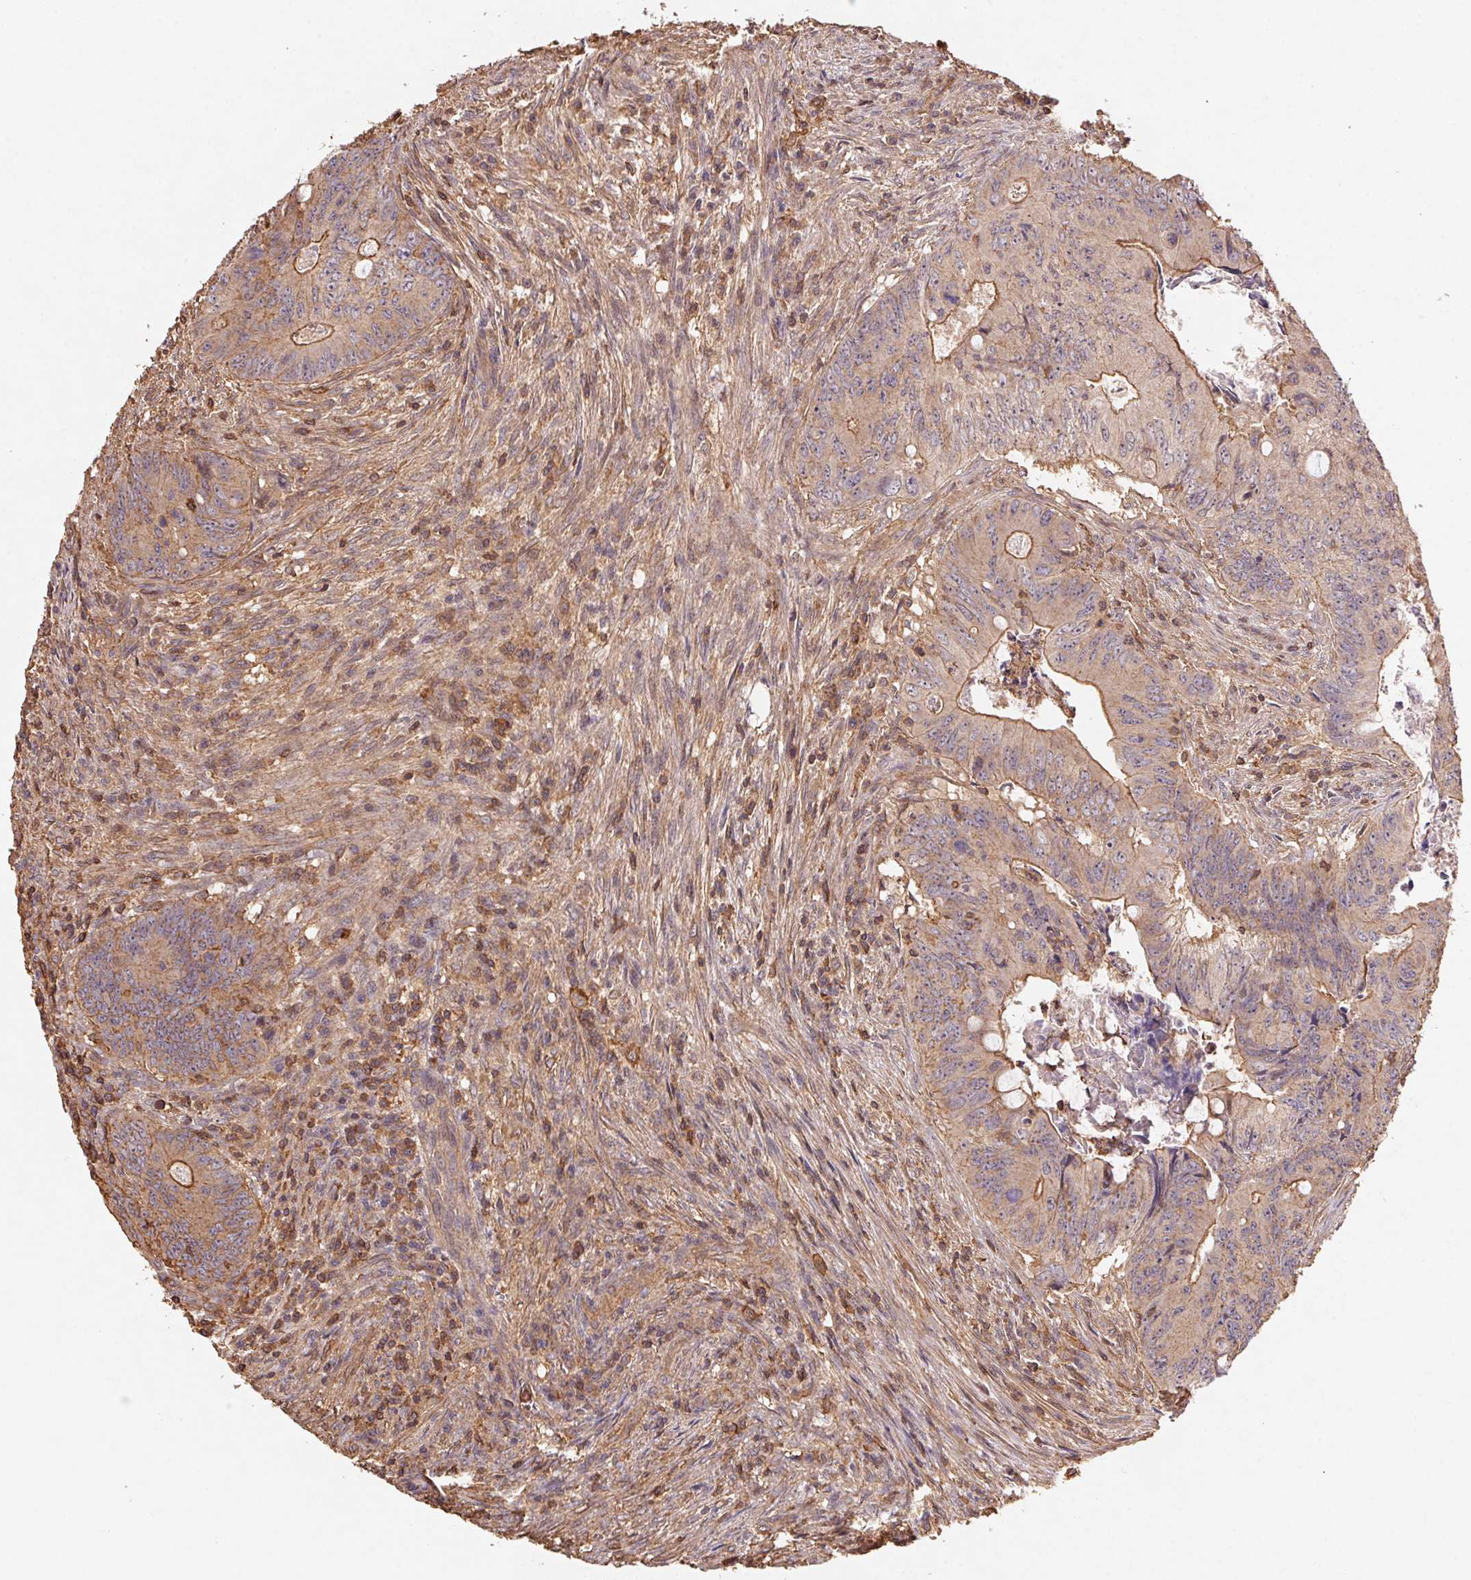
{"staining": {"intensity": "moderate", "quantity": ">75%", "location": "cytoplasmic/membranous"}, "tissue": "colorectal cancer", "cell_type": "Tumor cells", "image_type": "cancer", "snomed": [{"axis": "morphology", "description": "Adenocarcinoma, NOS"}, {"axis": "topography", "description": "Colon"}], "caption": "The immunohistochemical stain labels moderate cytoplasmic/membranous staining in tumor cells of adenocarcinoma (colorectal) tissue.", "gene": "ATG10", "patient": {"sex": "female", "age": 74}}